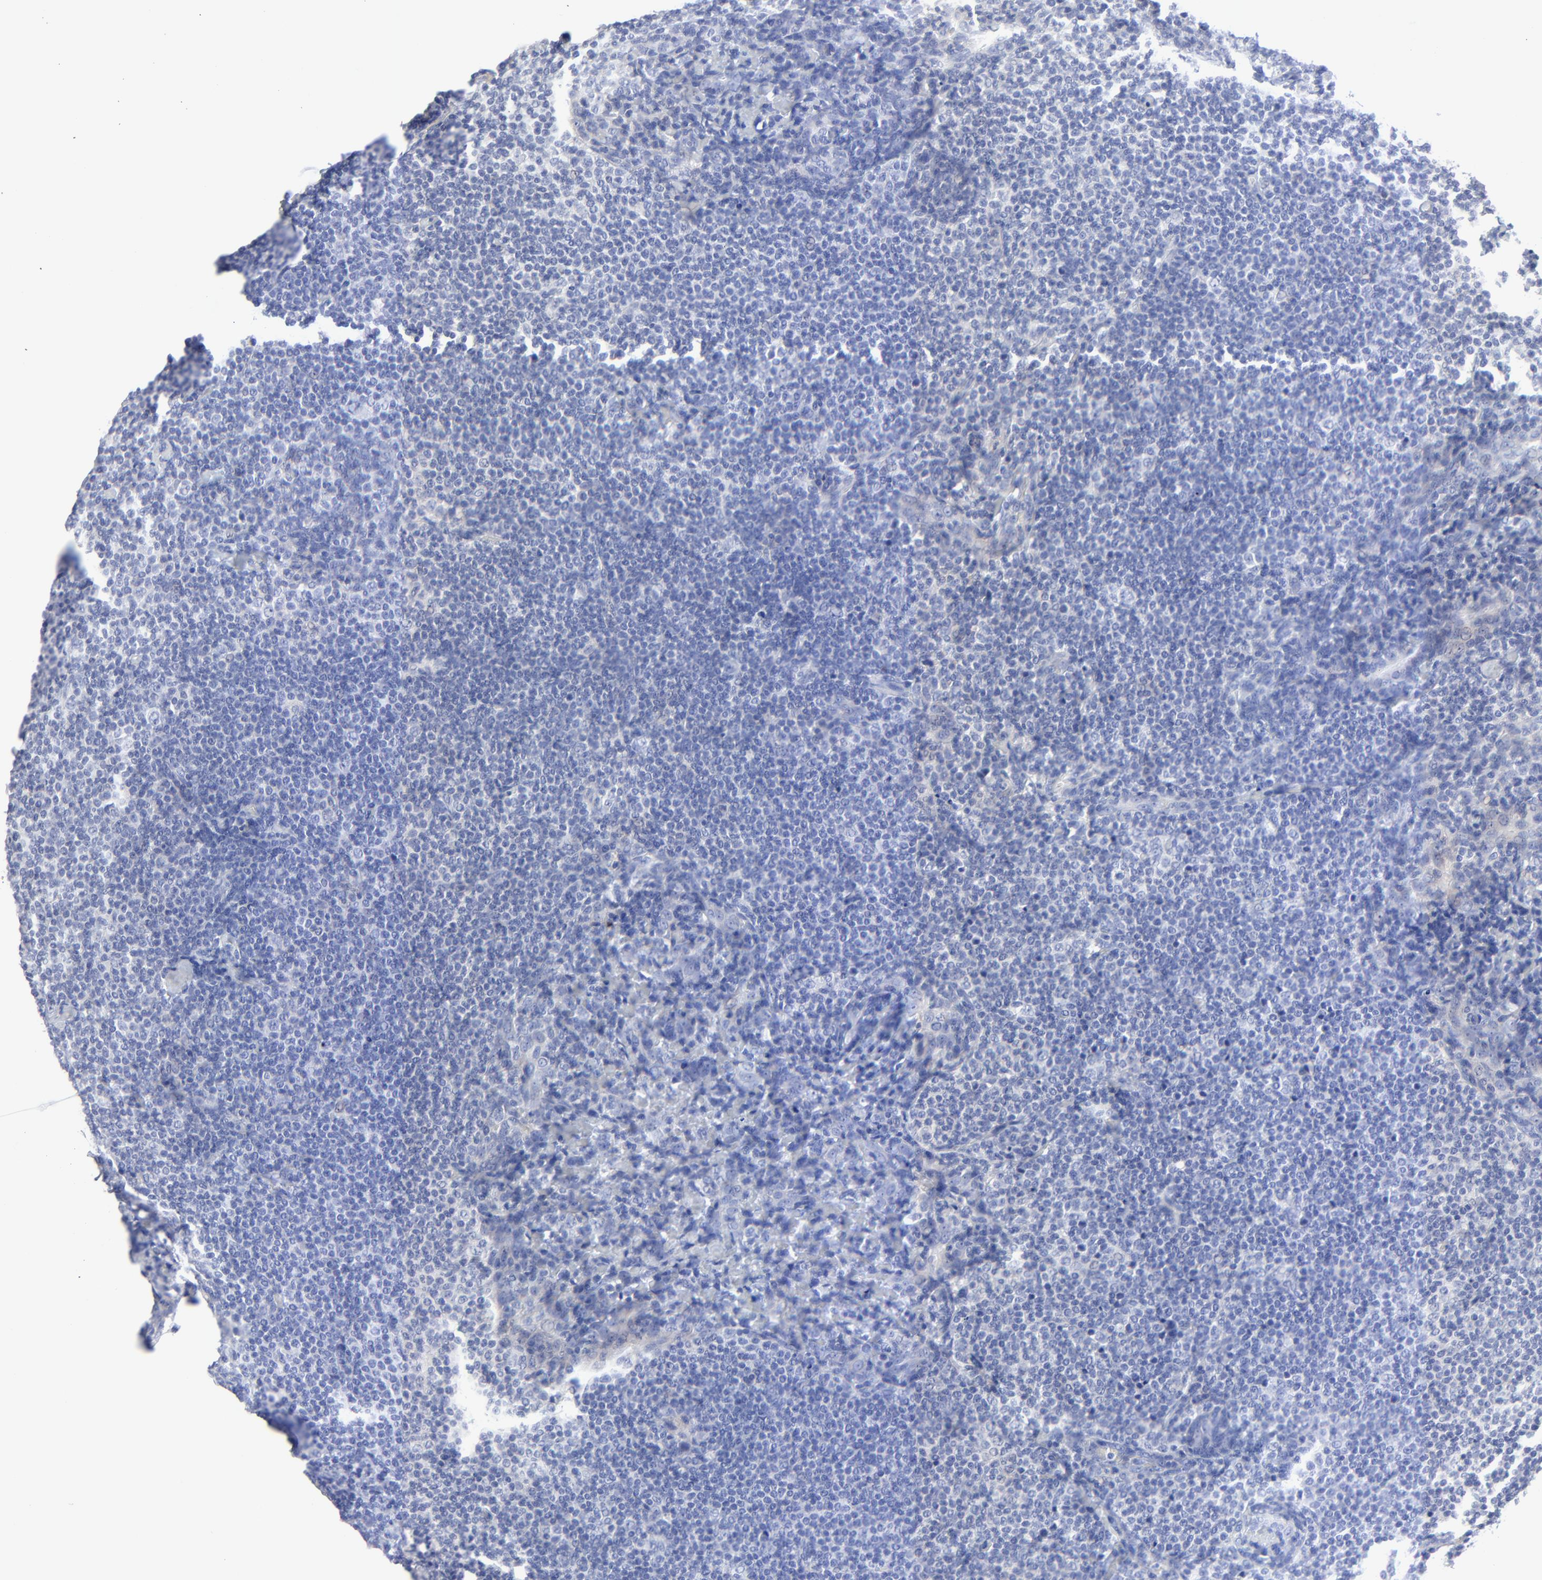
{"staining": {"intensity": "negative", "quantity": "none", "location": "none"}, "tissue": "lymph node", "cell_type": "Germinal center cells", "image_type": "normal", "snomed": [{"axis": "morphology", "description": "Normal tissue, NOS"}, {"axis": "morphology", "description": "Uncertain malignant potential"}, {"axis": "topography", "description": "Lymph node"}, {"axis": "topography", "description": "Salivary gland, NOS"}], "caption": "This is an immunohistochemistry histopathology image of normal lymph node. There is no staining in germinal center cells.", "gene": "PSD3", "patient": {"sex": "female", "age": 51}}